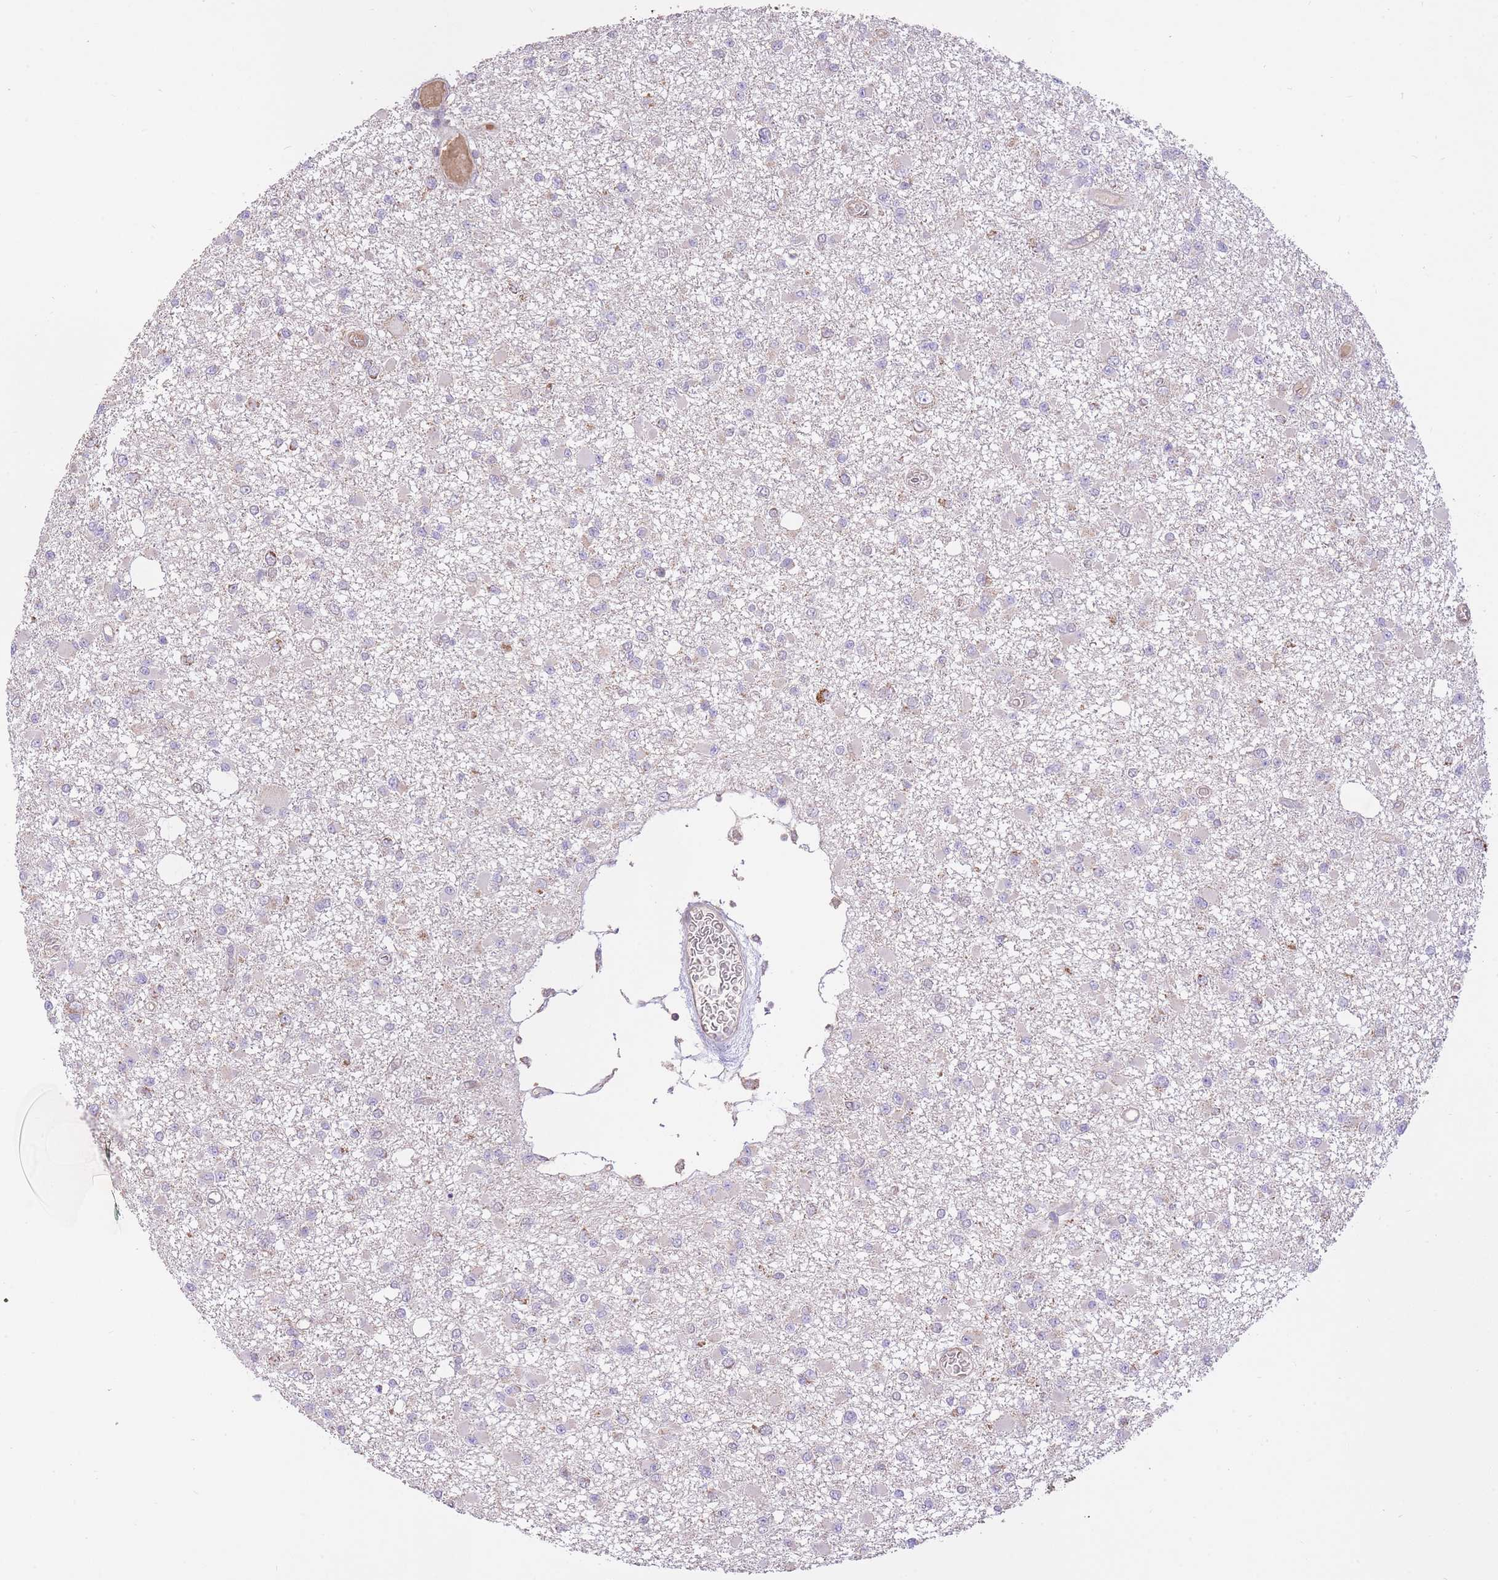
{"staining": {"intensity": "negative", "quantity": "none", "location": "none"}, "tissue": "glioma", "cell_type": "Tumor cells", "image_type": "cancer", "snomed": [{"axis": "morphology", "description": "Glioma, malignant, Low grade"}, {"axis": "topography", "description": "Brain"}], "caption": "Immunohistochemical staining of human glioma shows no significant expression in tumor cells.", "gene": "PREP", "patient": {"sex": "female", "age": 22}}